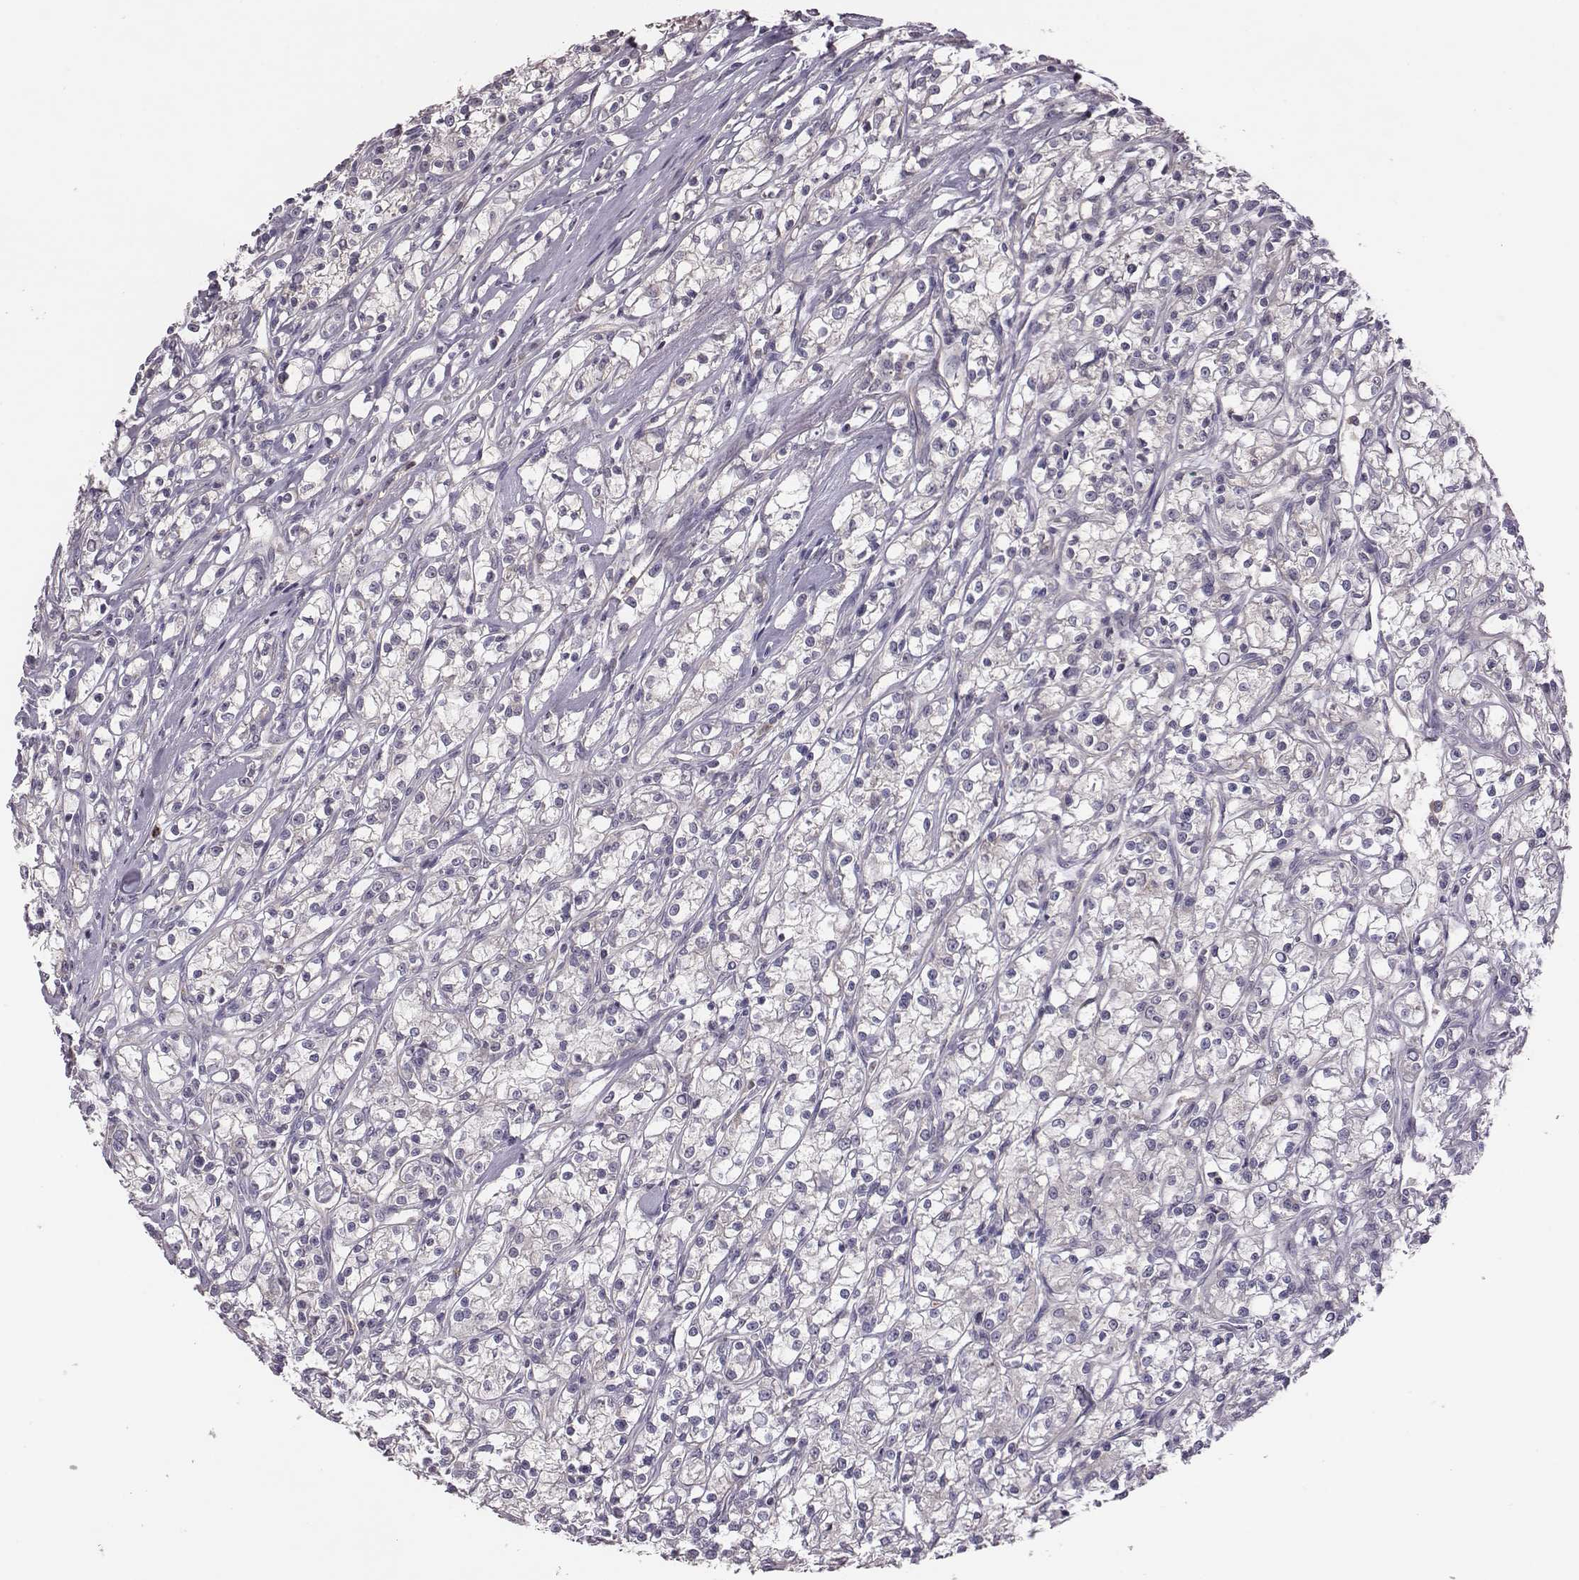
{"staining": {"intensity": "negative", "quantity": "none", "location": "none"}, "tissue": "renal cancer", "cell_type": "Tumor cells", "image_type": "cancer", "snomed": [{"axis": "morphology", "description": "Adenocarcinoma, NOS"}, {"axis": "topography", "description": "Kidney"}], "caption": "IHC micrograph of neoplastic tissue: human renal cancer (adenocarcinoma) stained with DAB (3,3'-diaminobenzidine) reveals no significant protein expression in tumor cells.", "gene": "KMO", "patient": {"sex": "female", "age": 59}}